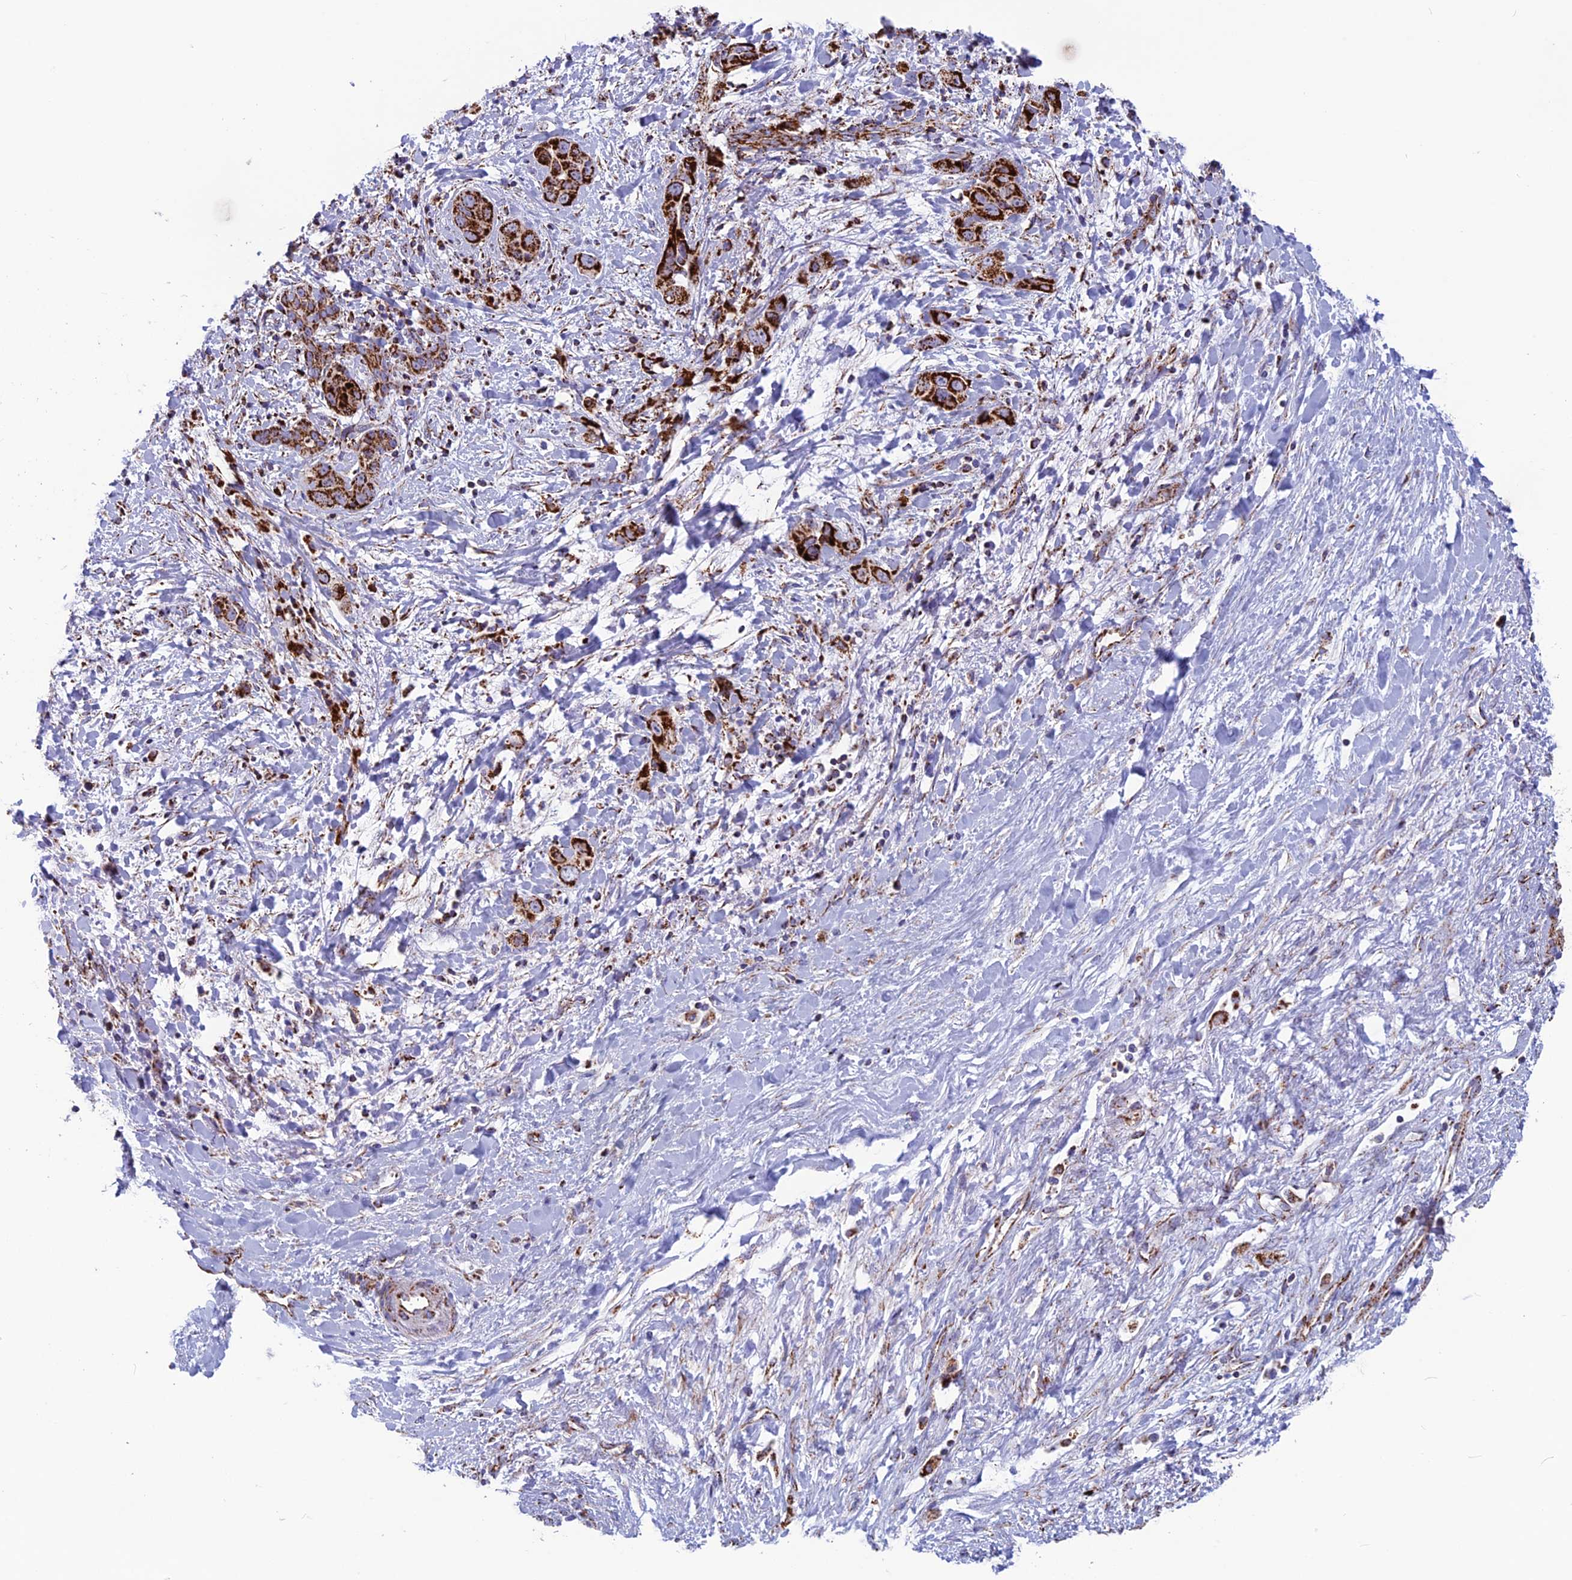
{"staining": {"intensity": "strong", "quantity": ">75%", "location": "cytoplasmic/membranous"}, "tissue": "liver cancer", "cell_type": "Tumor cells", "image_type": "cancer", "snomed": [{"axis": "morphology", "description": "Cholangiocarcinoma"}, {"axis": "topography", "description": "Liver"}], "caption": "This is an image of immunohistochemistry staining of cholangiocarcinoma (liver), which shows strong positivity in the cytoplasmic/membranous of tumor cells.", "gene": "MRPS18B", "patient": {"sex": "female", "age": 52}}